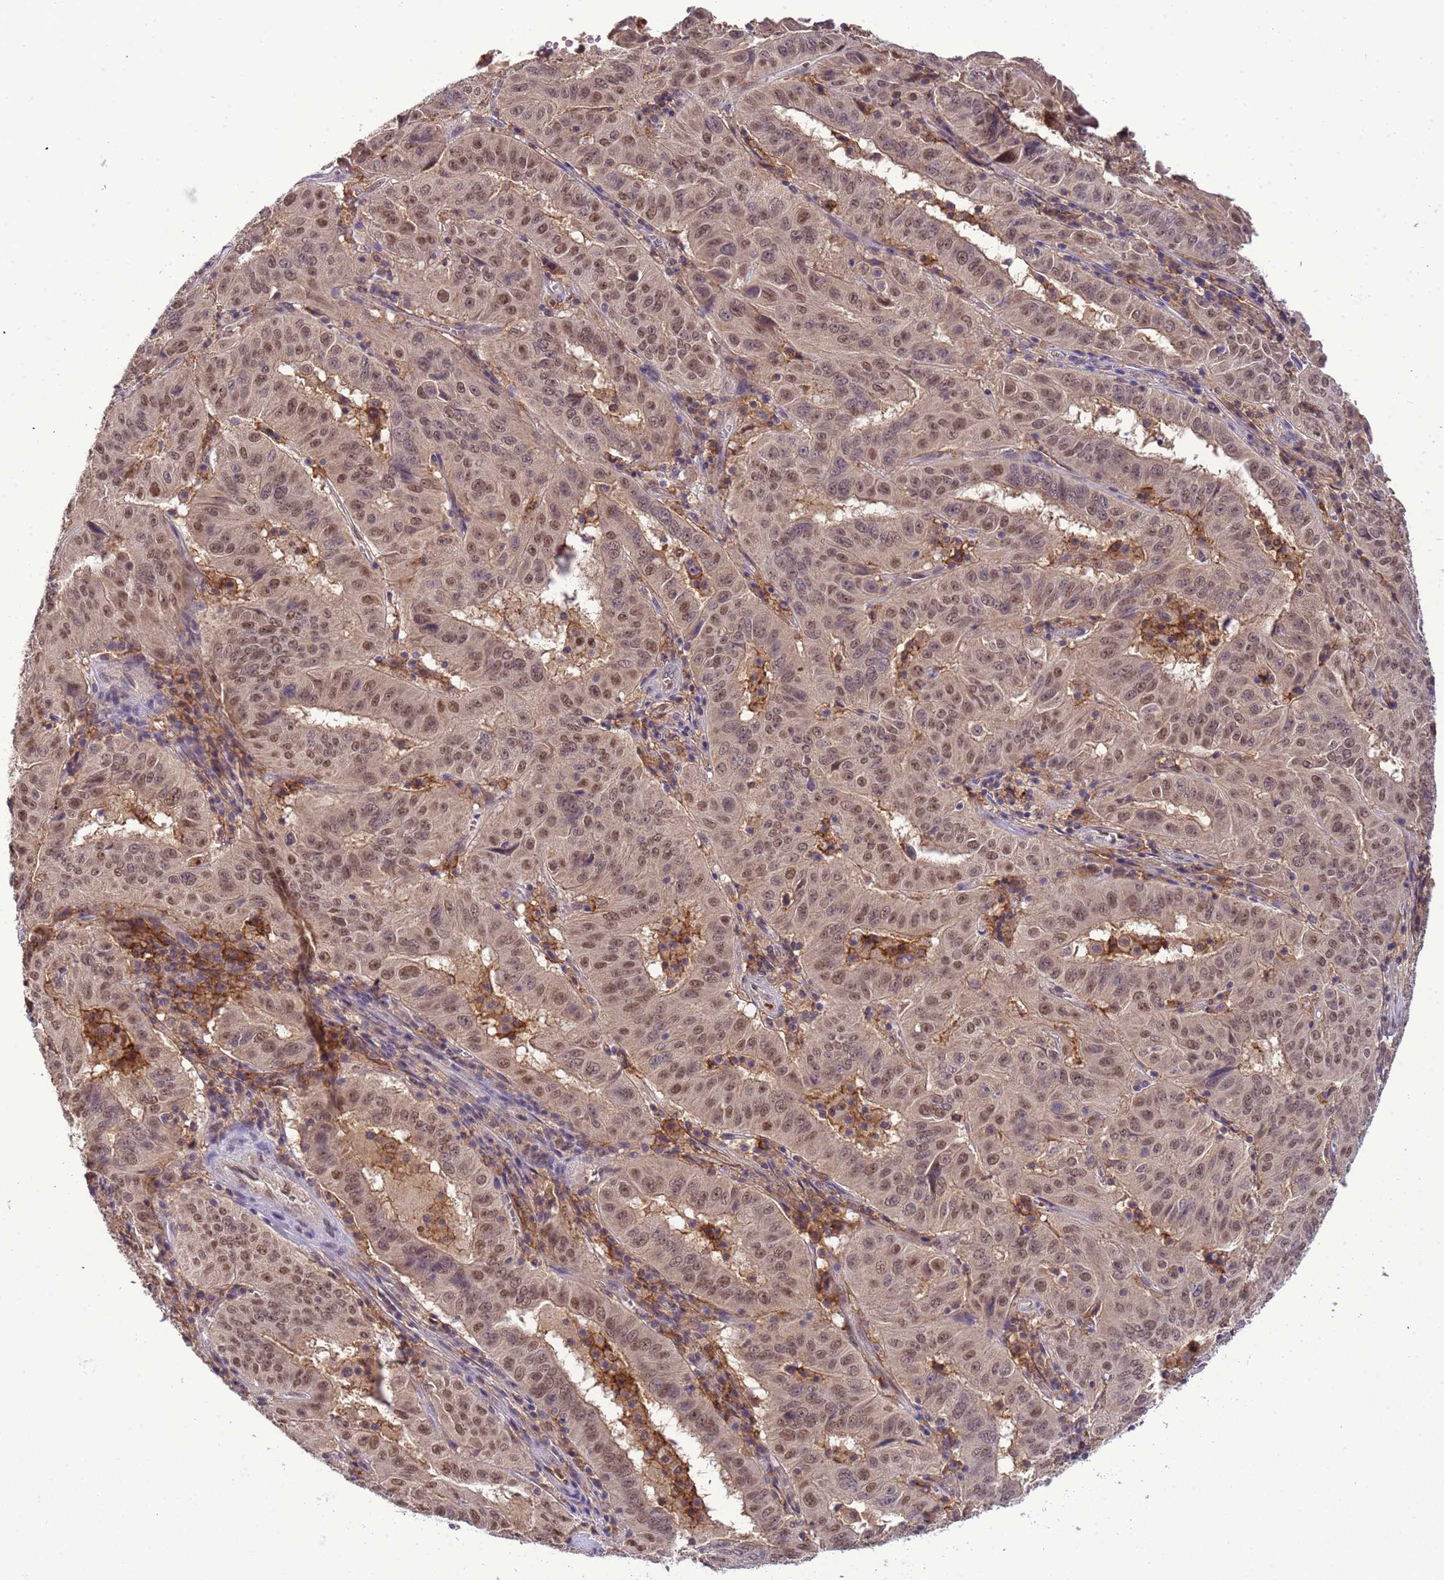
{"staining": {"intensity": "moderate", "quantity": ">75%", "location": "nuclear"}, "tissue": "pancreatic cancer", "cell_type": "Tumor cells", "image_type": "cancer", "snomed": [{"axis": "morphology", "description": "Adenocarcinoma, NOS"}, {"axis": "topography", "description": "Pancreas"}], "caption": "IHC (DAB (3,3'-diaminobenzidine)) staining of human pancreatic cancer exhibits moderate nuclear protein expression in about >75% of tumor cells. (DAB (3,3'-diaminobenzidine) = brown stain, brightfield microscopy at high magnification).", "gene": "CD53", "patient": {"sex": "male", "age": 63}}